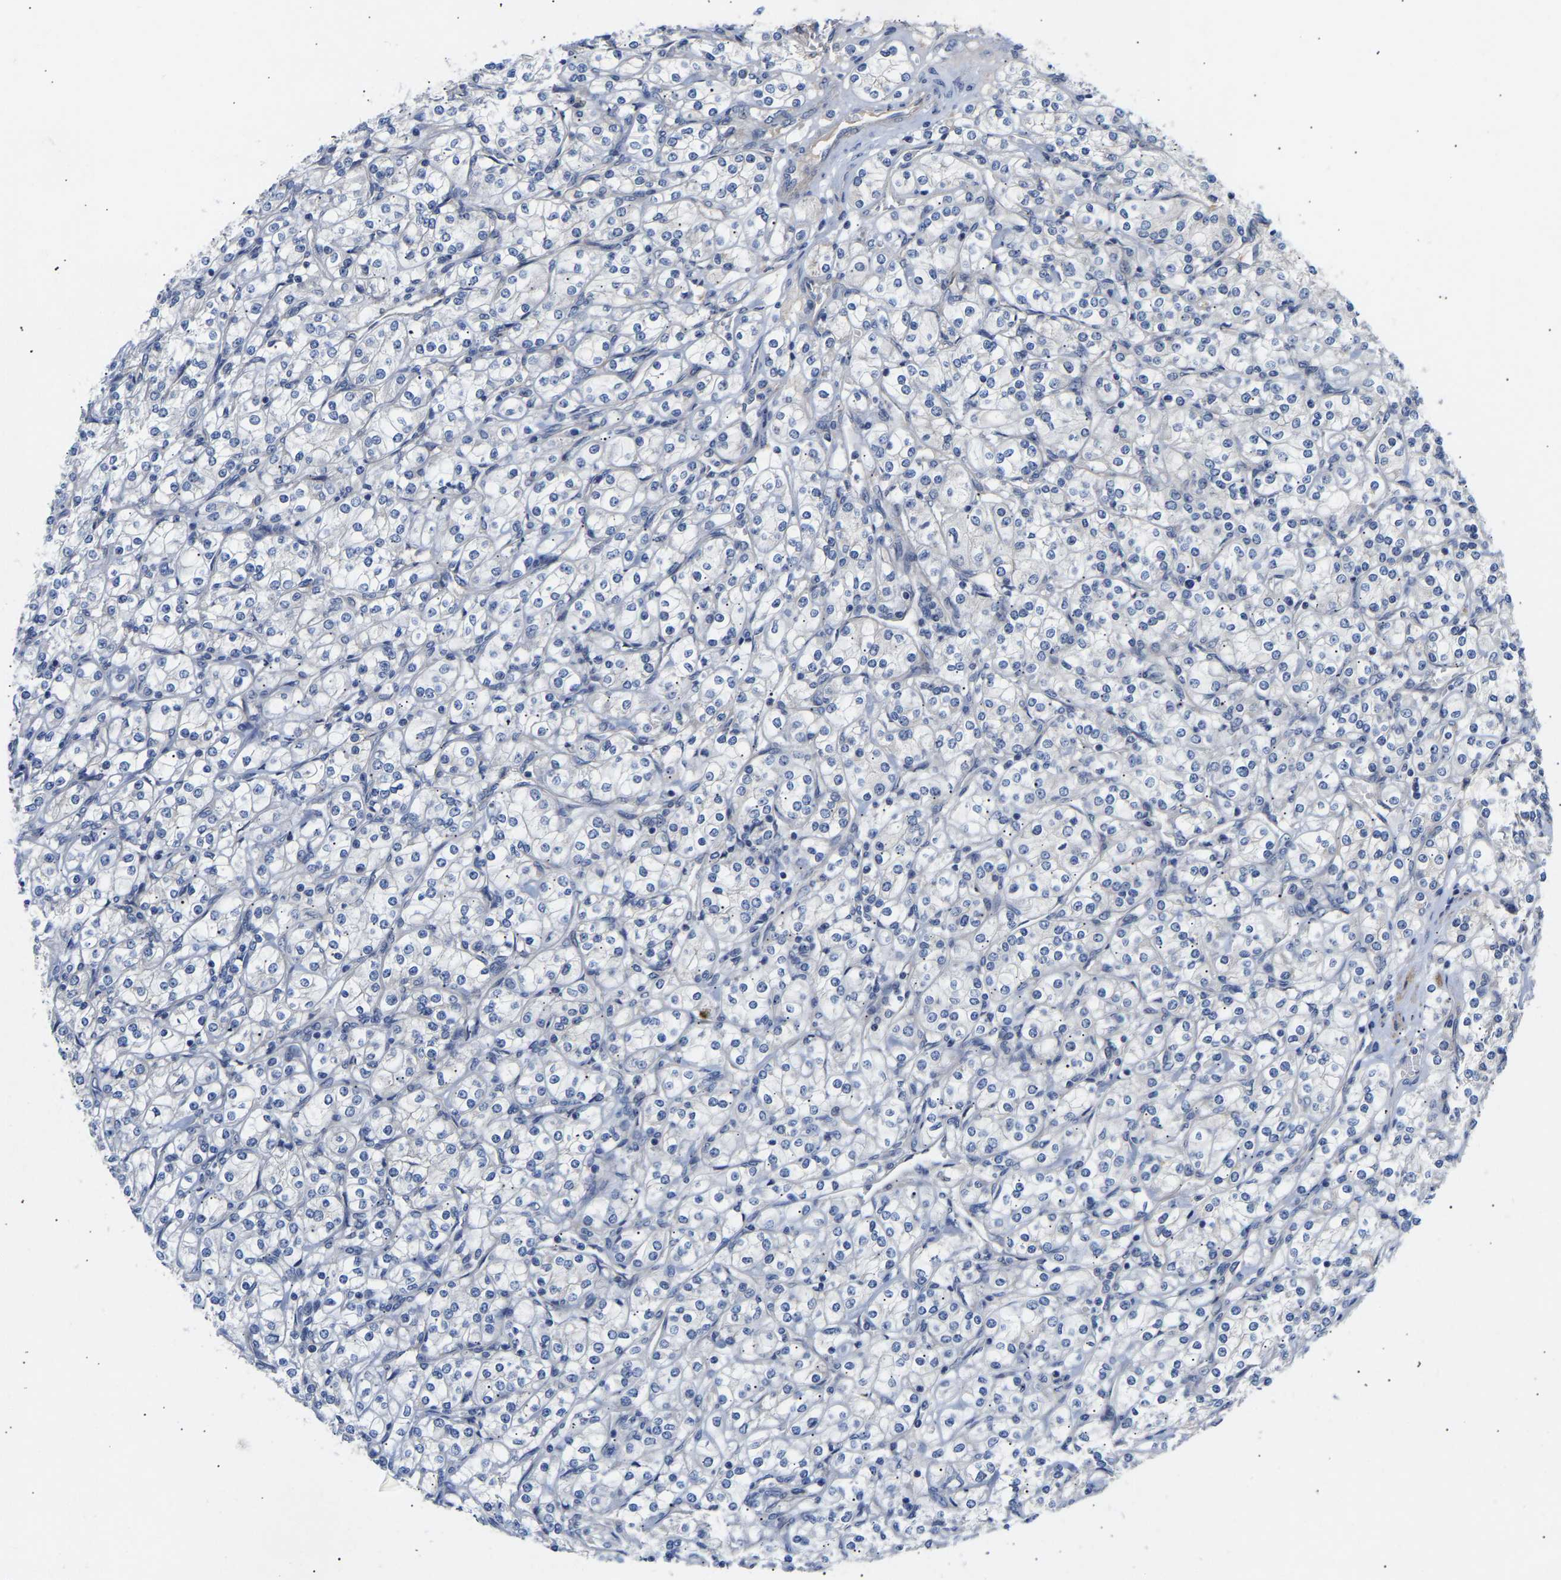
{"staining": {"intensity": "negative", "quantity": "none", "location": "none"}, "tissue": "renal cancer", "cell_type": "Tumor cells", "image_type": "cancer", "snomed": [{"axis": "morphology", "description": "Adenocarcinoma, NOS"}, {"axis": "topography", "description": "Kidney"}], "caption": "This is an immunohistochemistry photomicrograph of human renal cancer (adenocarcinoma). There is no staining in tumor cells.", "gene": "KASH5", "patient": {"sex": "male", "age": 77}}